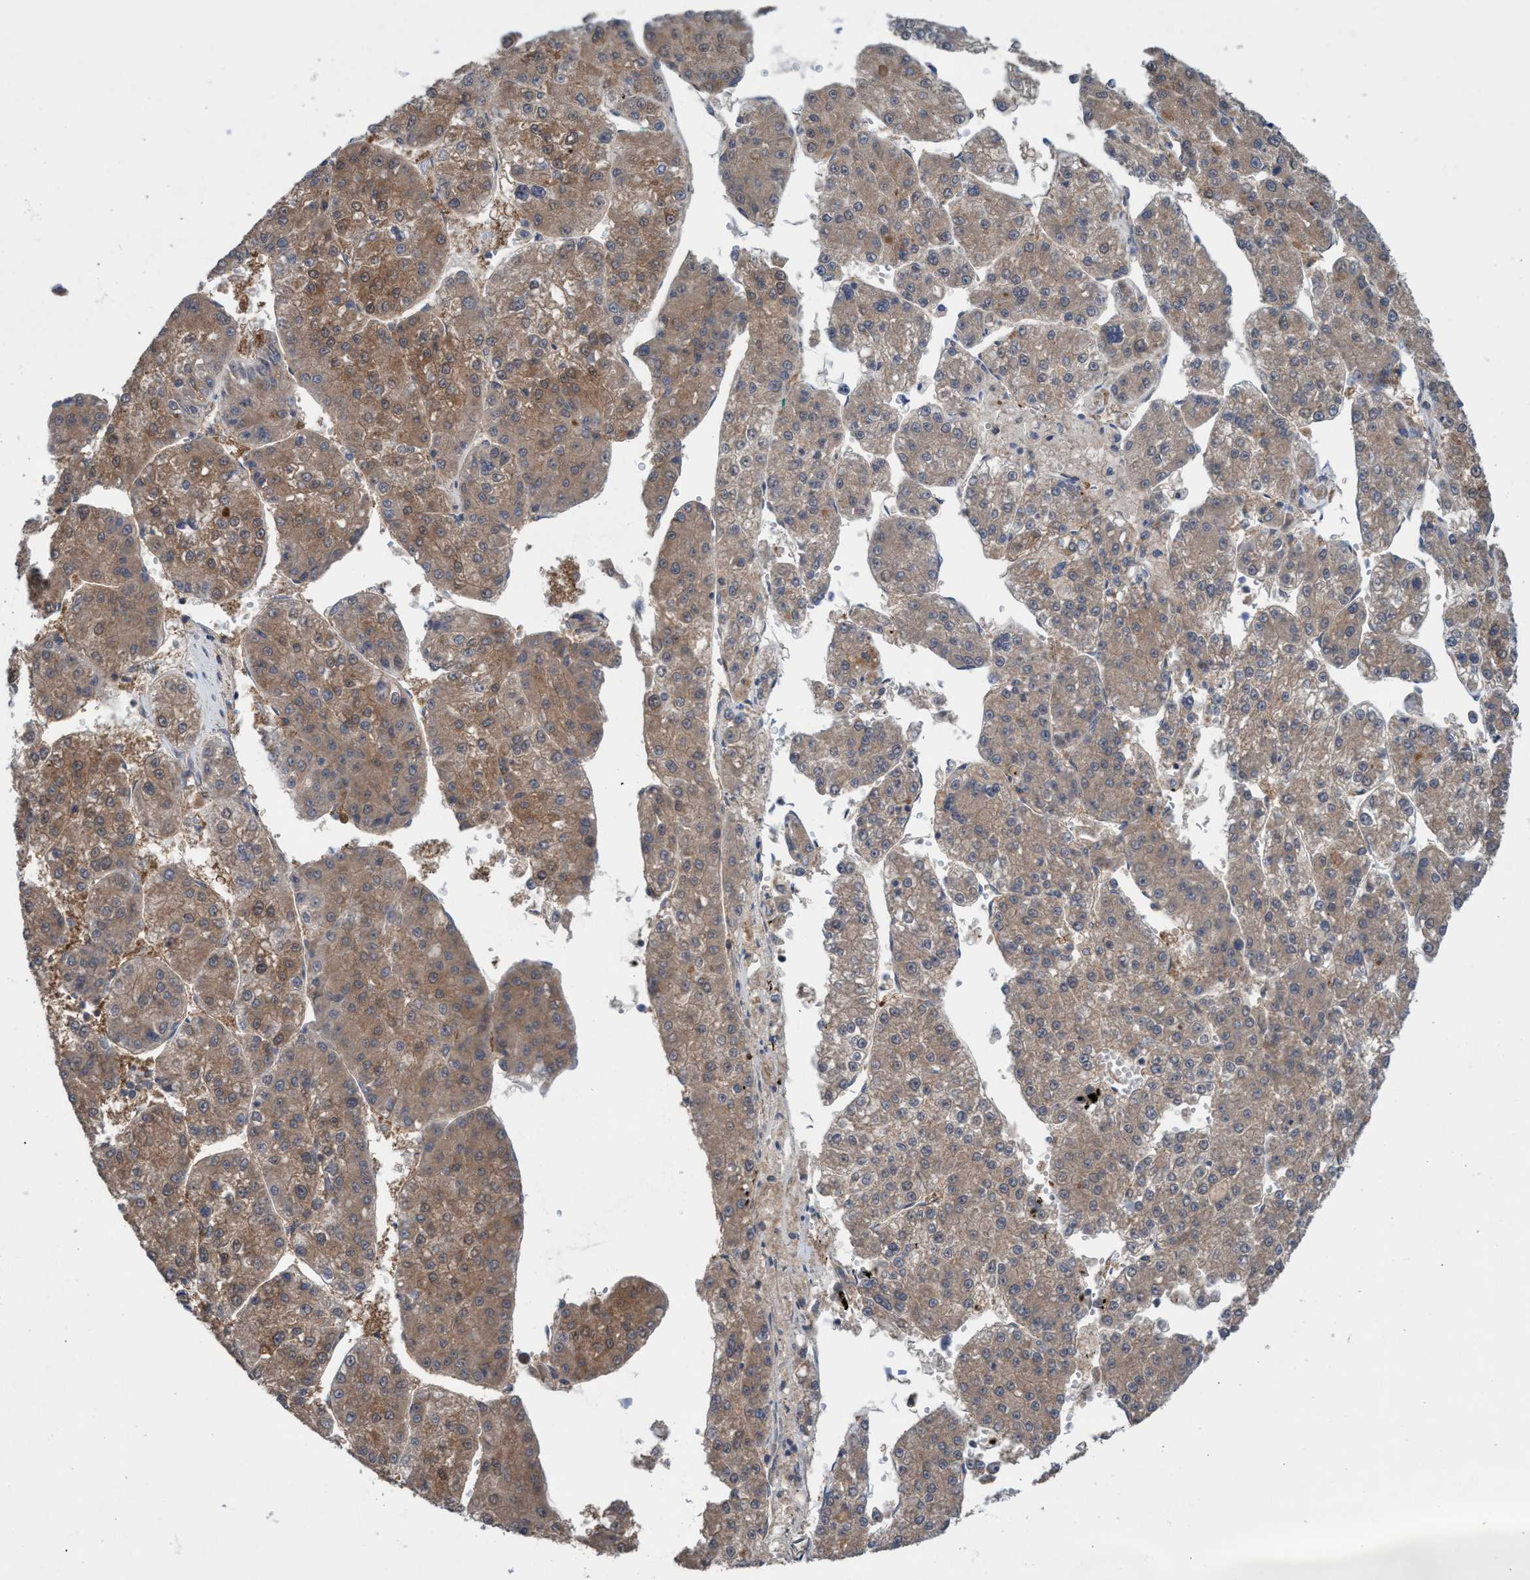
{"staining": {"intensity": "moderate", "quantity": ">75%", "location": "cytoplasmic/membranous"}, "tissue": "liver cancer", "cell_type": "Tumor cells", "image_type": "cancer", "snomed": [{"axis": "morphology", "description": "Carcinoma, Hepatocellular, NOS"}, {"axis": "topography", "description": "Liver"}], "caption": "Immunohistochemical staining of liver hepatocellular carcinoma reveals moderate cytoplasmic/membranous protein positivity in approximately >75% of tumor cells. The staining was performed using DAB (3,3'-diaminobenzidine), with brown indicating positive protein expression. Nuclei are stained blue with hematoxylin.", "gene": "GLOD4", "patient": {"sex": "female", "age": 73}}